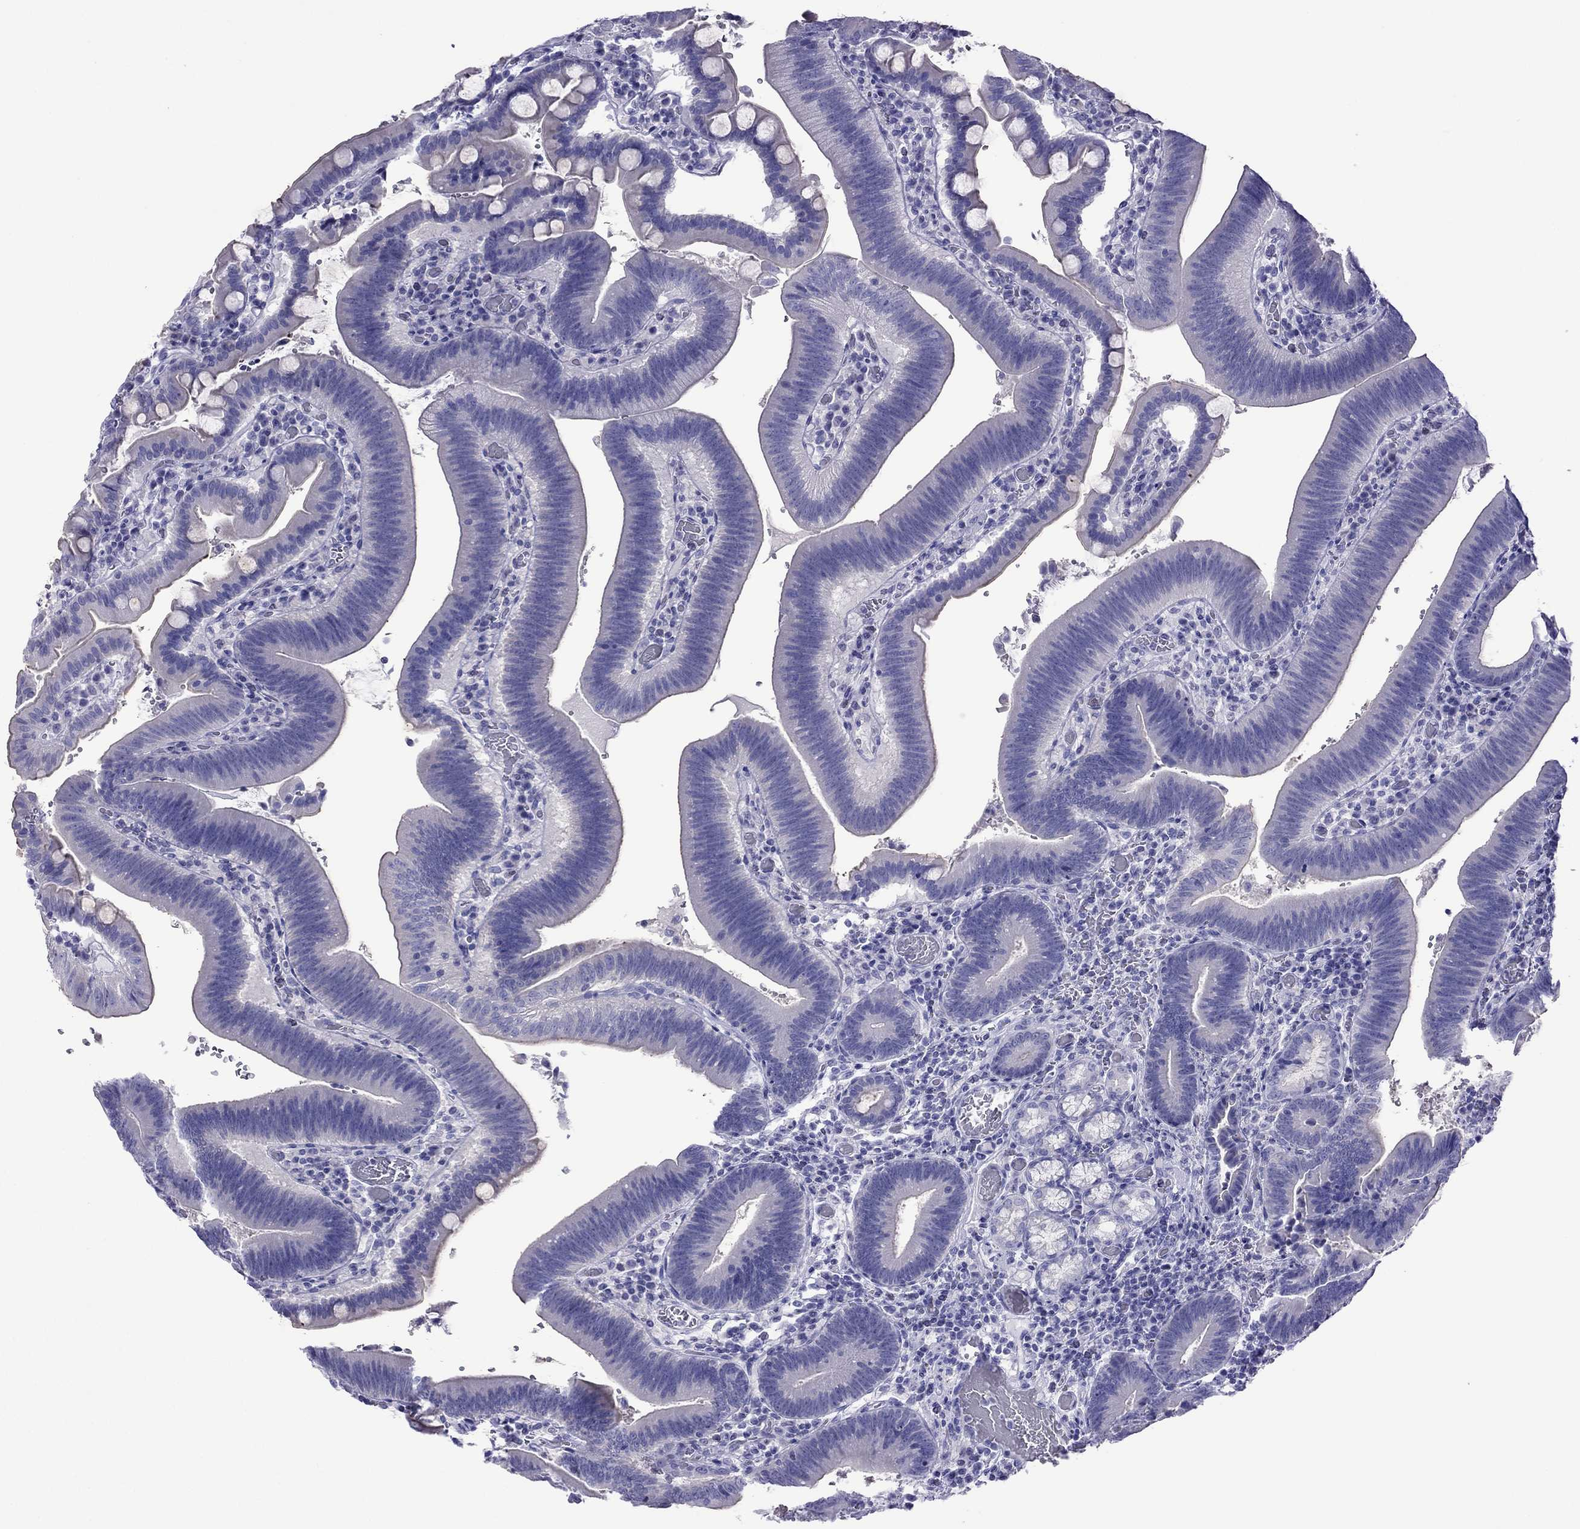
{"staining": {"intensity": "negative", "quantity": "none", "location": "none"}, "tissue": "duodenum", "cell_type": "Glandular cells", "image_type": "normal", "snomed": [{"axis": "morphology", "description": "Normal tissue, NOS"}, {"axis": "topography", "description": "Duodenum"}], "caption": "Protein analysis of benign duodenum displays no significant staining in glandular cells. (Brightfield microscopy of DAB (3,3'-diaminobenzidine) immunohistochemistry at high magnification).", "gene": "PCDHA6", "patient": {"sex": "female", "age": 62}}